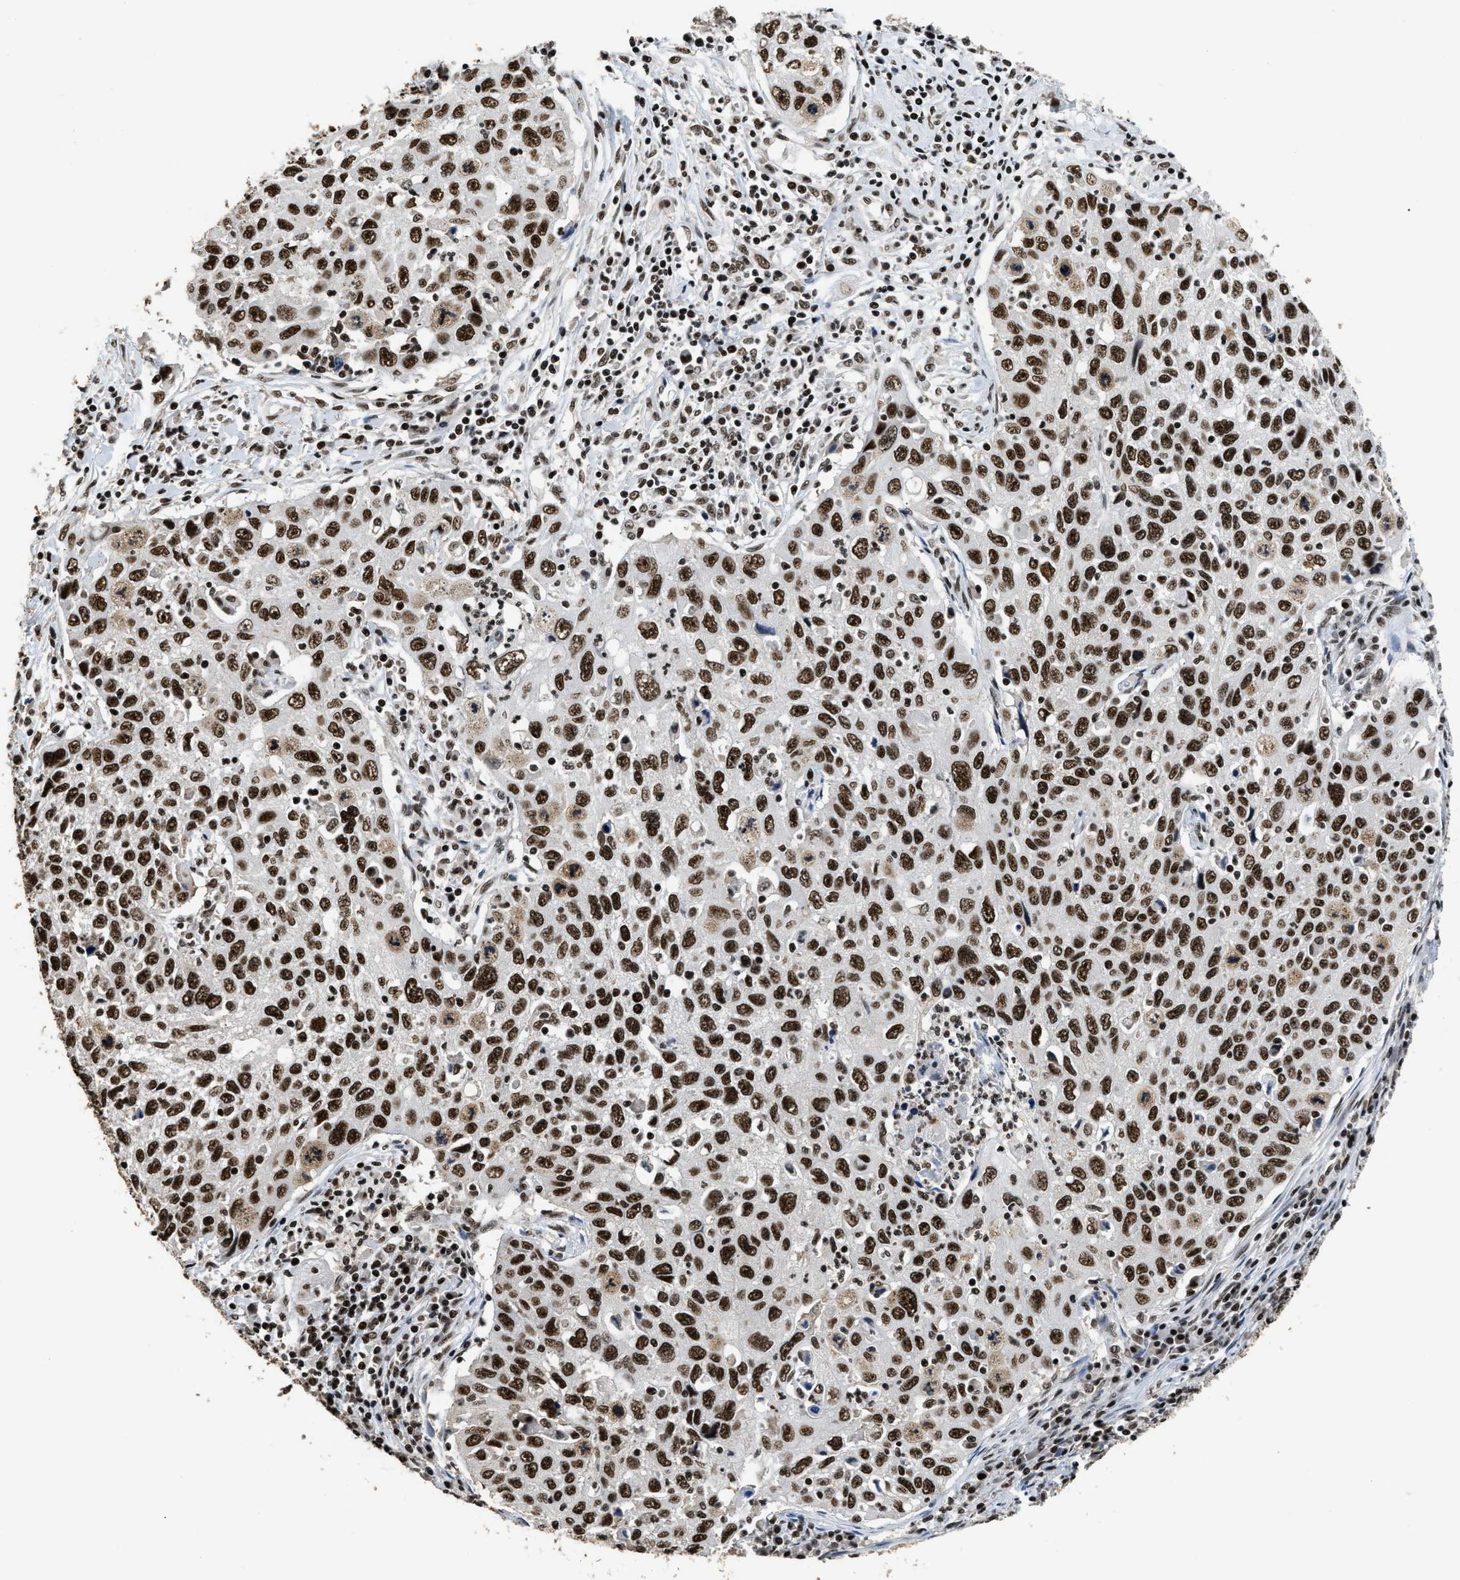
{"staining": {"intensity": "strong", "quantity": ">75%", "location": "nuclear"}, "tissue": "cervical cancer", "cell_type": "Tumor cells", "image_type": "cancer", "snomed": [{"axis": "morphology", "description": "Squamous cell carcinoma, NOS"}, {"axis": "topography", "description": "Cervix"}], "caption": "This image reveals immunohistochemistry staining of human cervical cancer, with high strong nuclear staining in about >75% of tumor cells.", "gene": "RAD21", "patient": {"sex": "female", "age": 53}}